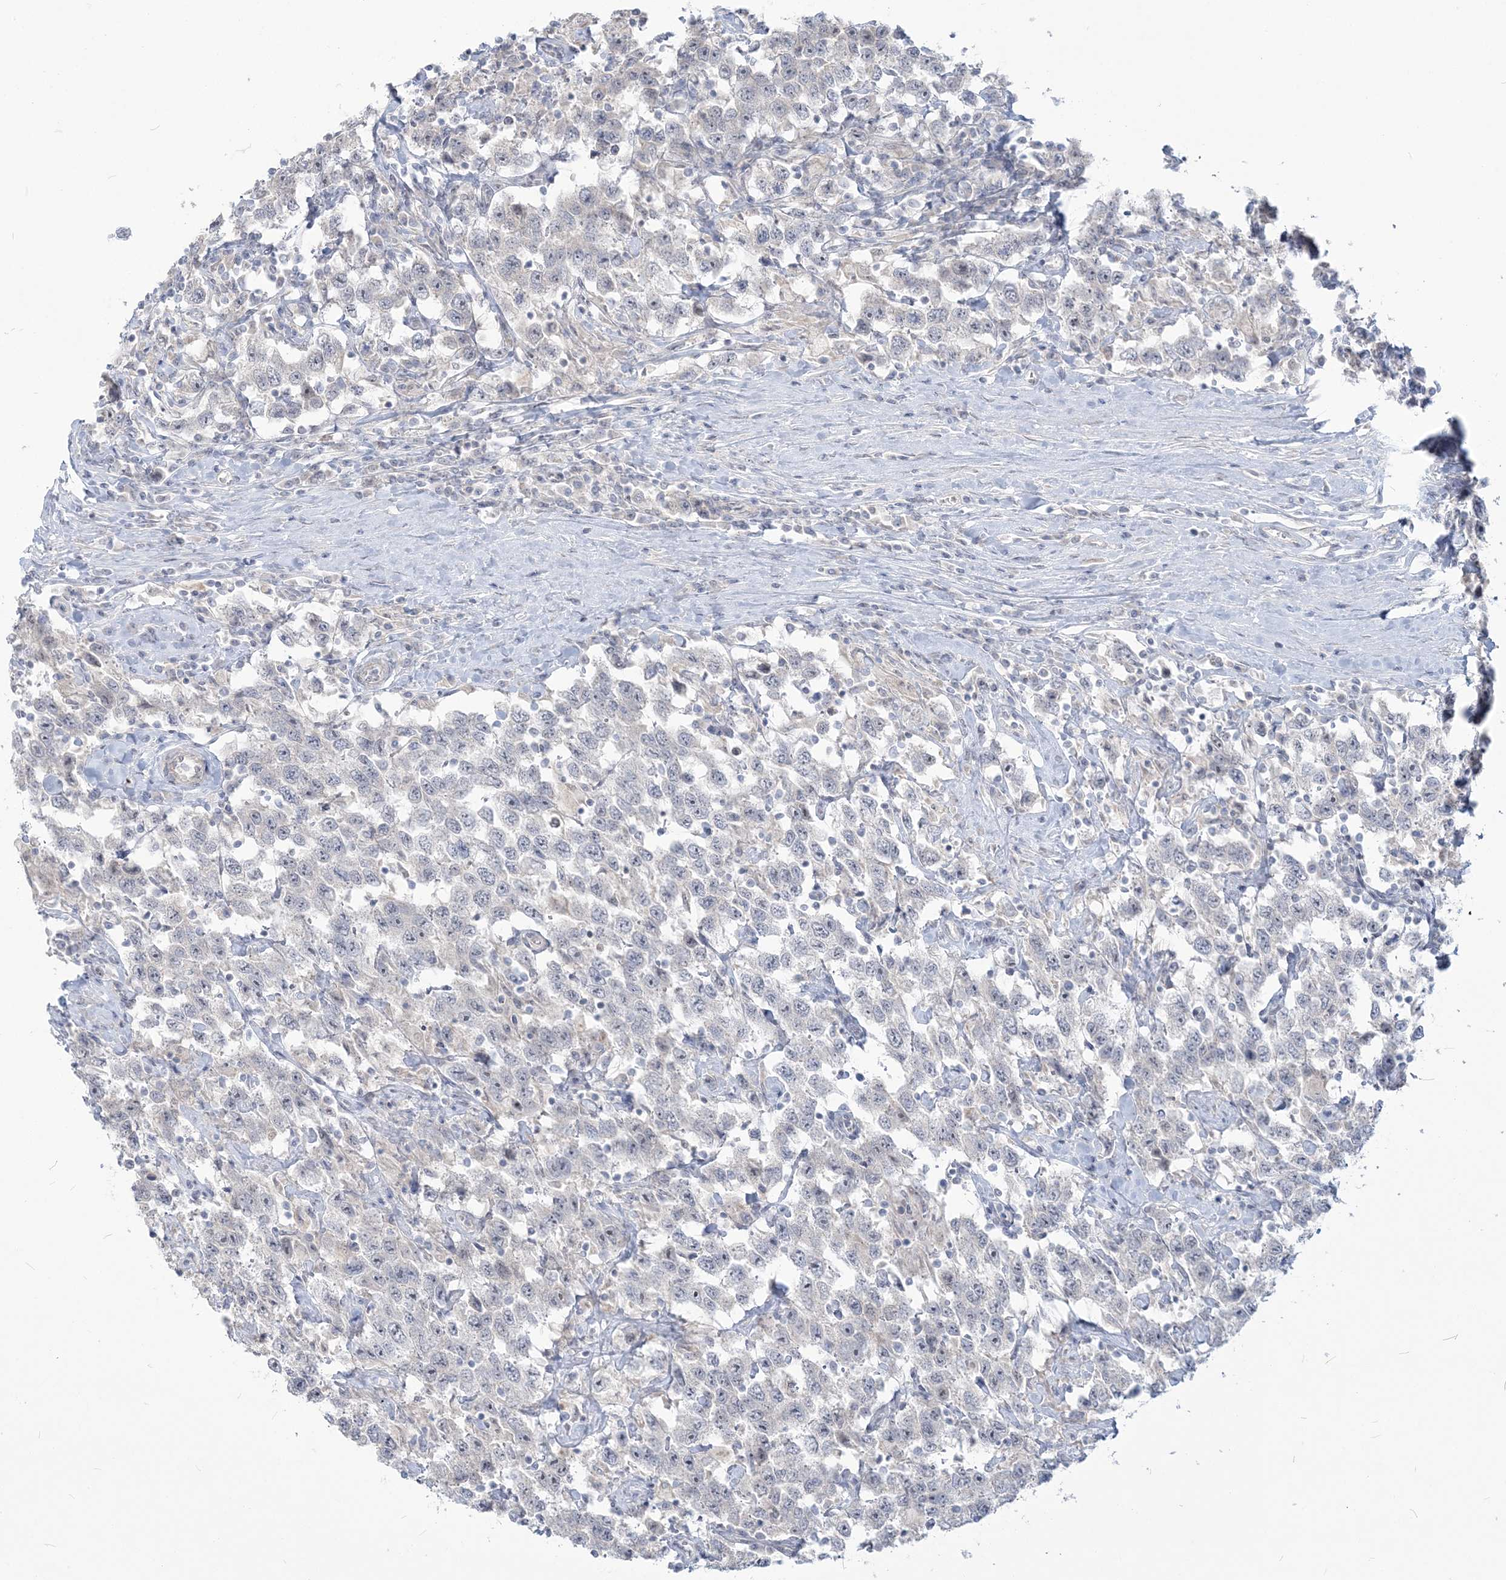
{"staining": {"intensity": "negative", "quantity": "none", "location": "none"}, "tissue": "testis cancer", "cell_type": "Tumor cells", "image_type": "cancer", "snomed": [{"axis": "morphology", "description": "Seminoma, NOS"}, {"axis": "topography", "description": "Testis"}], "caption": "Tumor cells show no significant protein staining in testis cancer.", "gene": "SDAD1", "patient": {"sex": "male", "age": 41}}